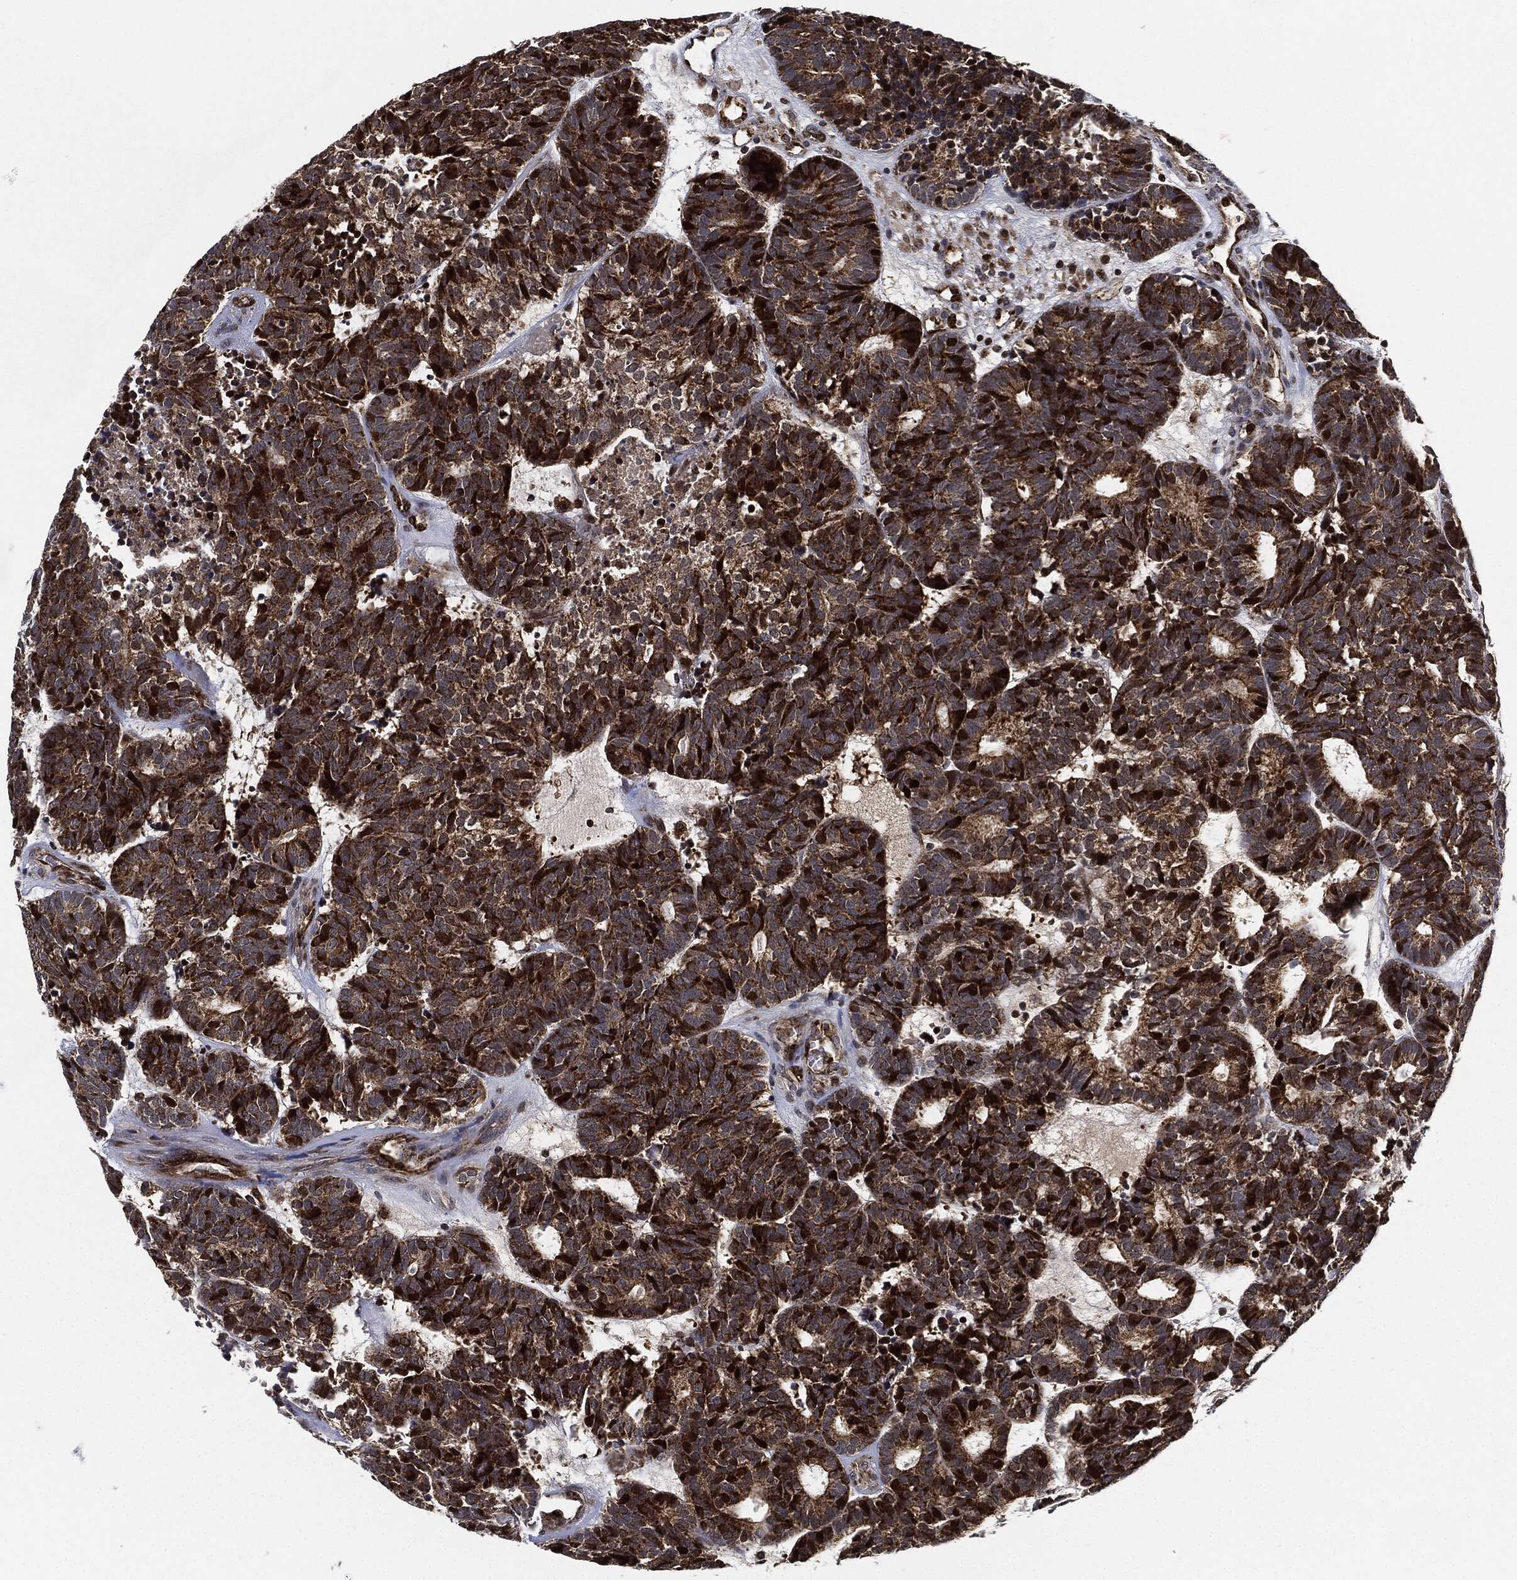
{"staining": {"intensity": "strong", "quantity": "25%-75%", "location": "cytoplasmic/membranous"}, "tissue": "head and neck cancer", "cell_type": "Tumor cells", "image_type": "cancer", "snomed": [{"axis": "morphology", "description": "Adenocarcinoma, NOS"}, {"axis": "topography", "description": "Head-Neck"}], "caption": "Immunohistochemical staining of human head and neck adenocarcinoma shows high levels of strong cytoplasmic/membranous staining in approximately 25%-75% of tumor cells.", "gene": "RNASEL", "patient": {"sex": "female", "age": 81}}